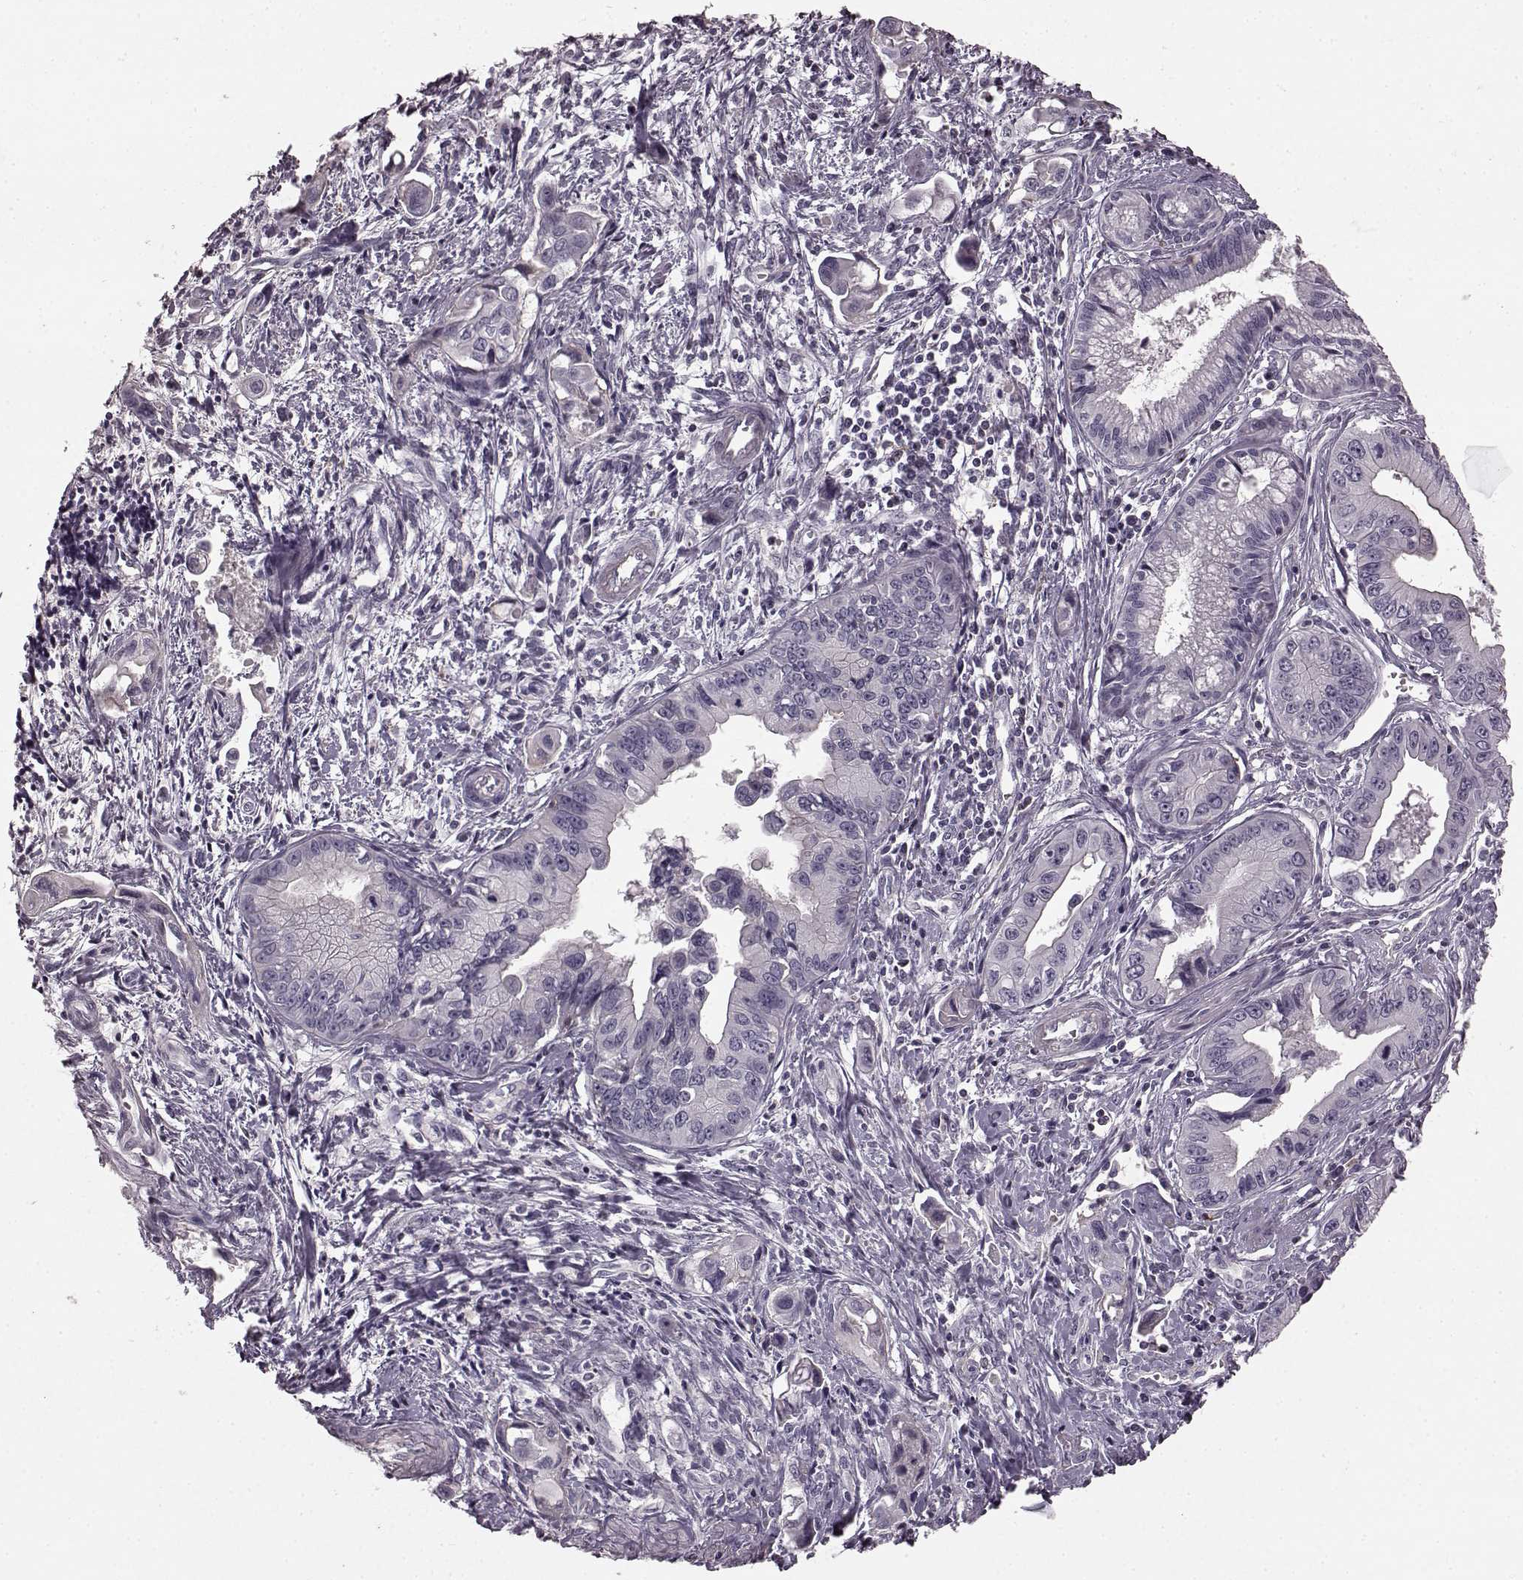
{"staining": {"intensity": "negative", "quantity": "none", "location": "none"}, "tissue": "pancreatic cancer", "cell_type": "Tumor cells", "image_type": "cancer", "snomed": [{"axis": "morphology", "description": "Adenocarcinoma, NOS"}, {"axis": "topography", "description": "Pancreas"}], "caption": "This is an IHC micrograph of pancreatic adenocarcinoma. There is no staining in tumor cells.", "gene": "PDCD1", "patient": {"sex": "male", "age": 60}}